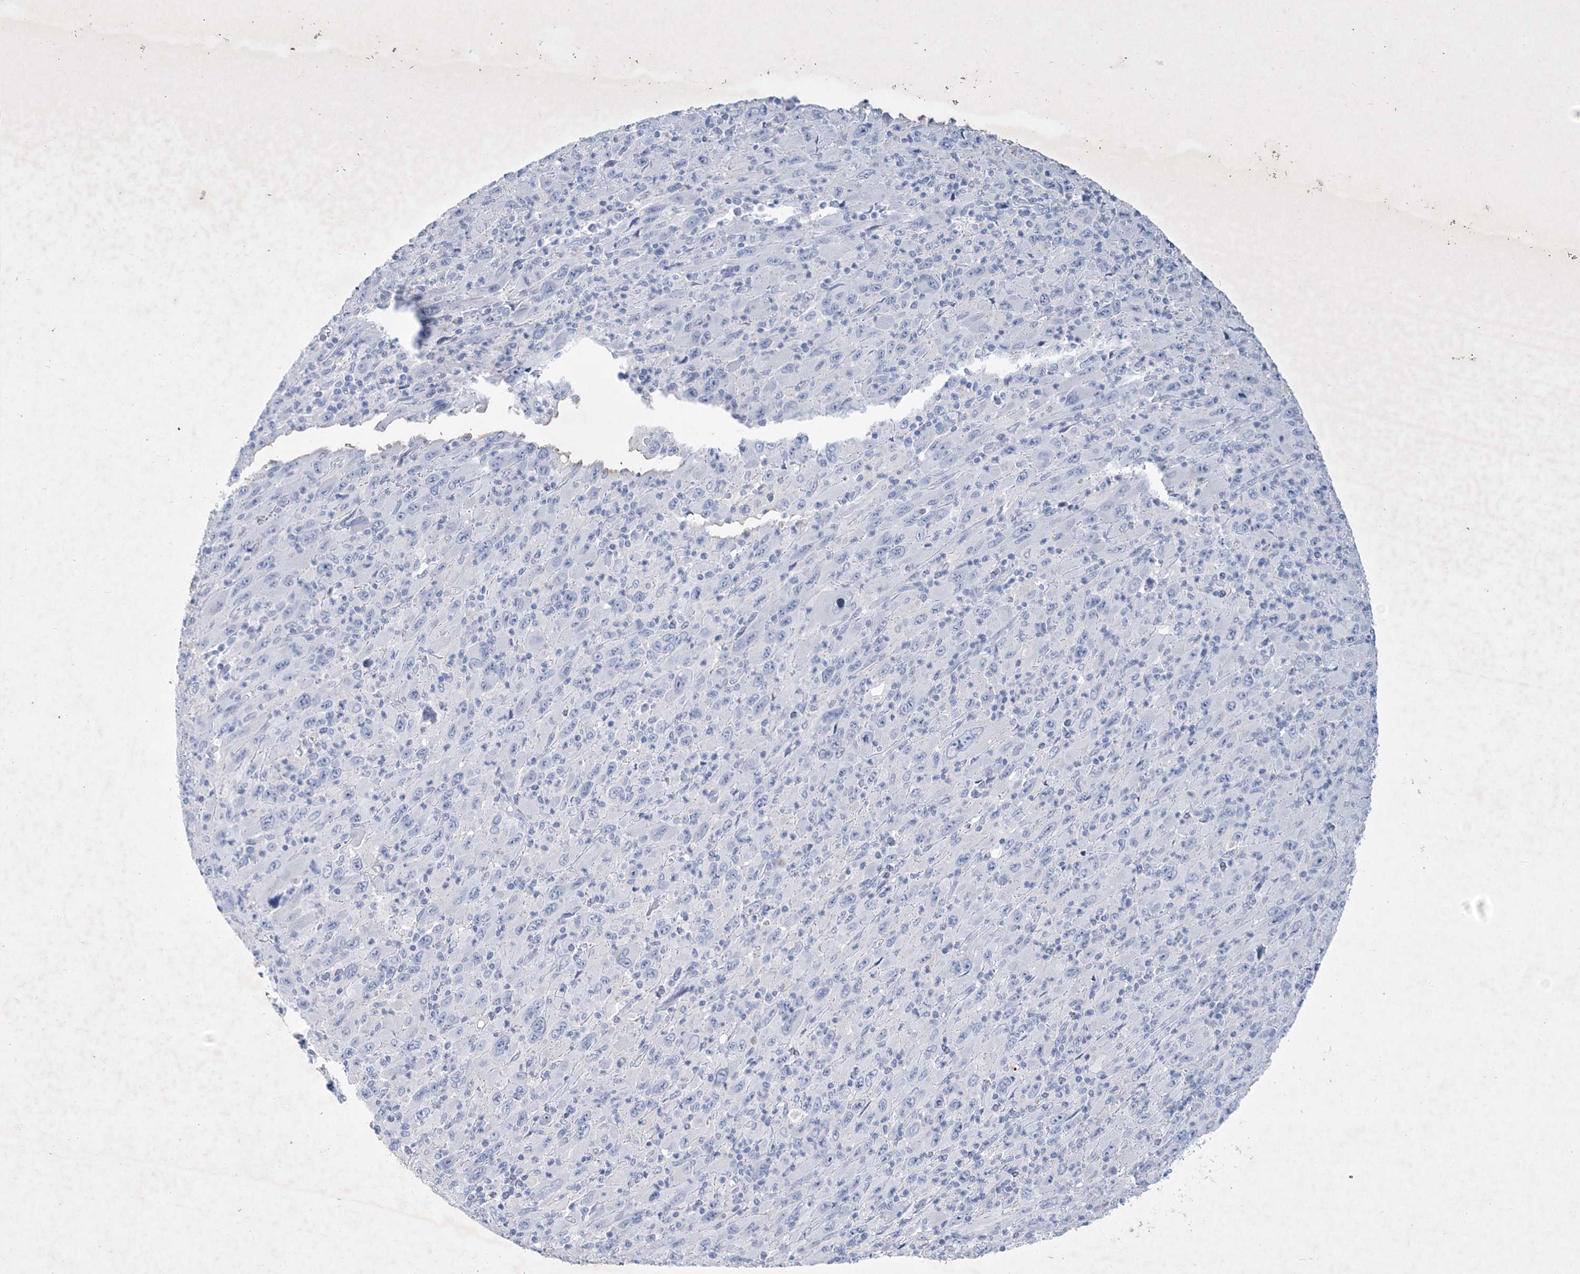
{"staining": {"intensity": "negative", "quantity": "none", "location": "none"}, "tissue": "melanoma", "cell_type": "Tumor cells", "image_type": "cancer", "snomed": [{"axis": "morphology", "description": "Malignant melanoma, Metastatic site"}, {"axis": "topography", "description": "Skin"}], "caption": "This is an immunohistochemistry photomicrograph of malignant melanoma (metastatic site). There is no positivity in tumor cells.", "gene": "COPS8", "patient": {"sex": "female", "age": 56}}